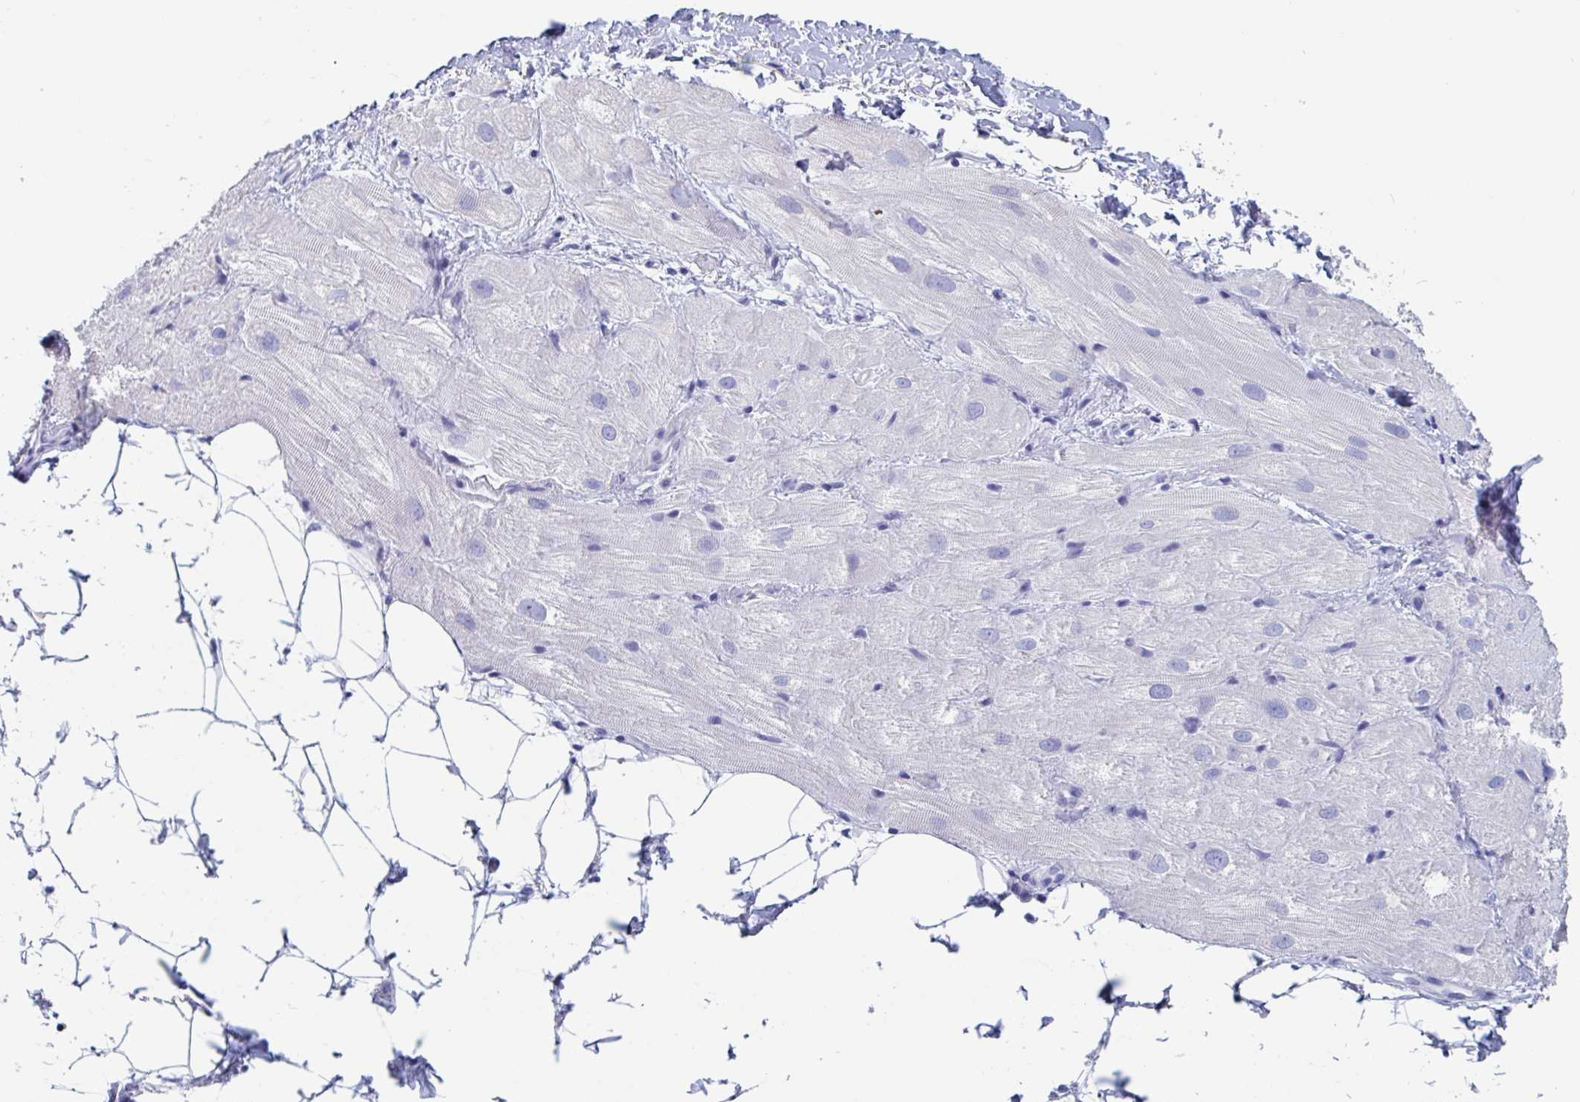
{"staining": {"intensity": "negative", "quantity": "none", "location": "none"}, "tissue": "heart muscle", "cell_type": "Cardiomyocytes", "image_type": "normal", "snomed": [{"axis": "morphology", "description": "Normal tissue, NOS"}, {"axis": "topography", "description": "Heart"}], "caption": "Immunohistochemistry (IHC) photomicrograph of benign heart muscle: human heart muscle stained with DAB reveals no significant protein positivity in cardiomyocytes.", "gene": "DPEP3", "patient": {"sex": "male", "age": 62}}